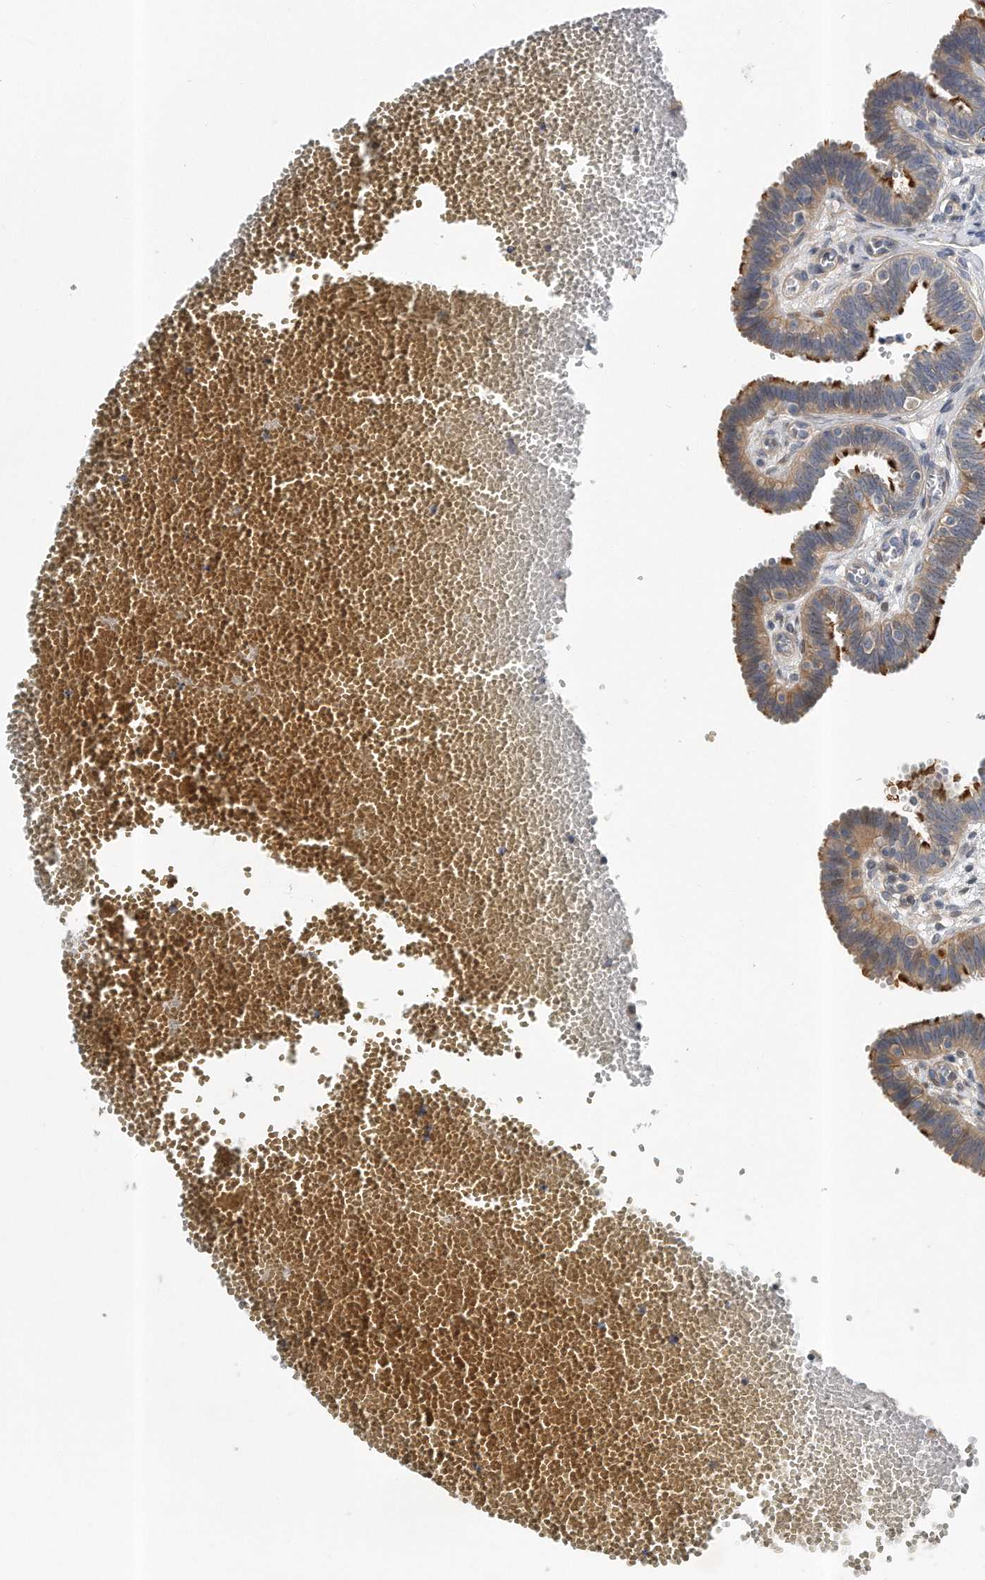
{"staining": {"intensity": "moderate", "quantity": "25%-75%", "location": "cytoplasmic/membranous"}, "tissue": "fallopian tube", "cell_type": "Glandular cells", "image_type": "normal", "snomed": [{"axis": "morphology", "description": "Normal tissue, NOS"}, {"axis": "topography", "description": "Fallopian tube"}, {"axis": "topography", "description": "Placenta"}], "caption": "Moderate cytoplasmic/membranous protein positivity is identified in approximately 25%-75% of glandular cells in fallopian tube. The protein is stained brown, and the nuclei are stained in blue (DAB IHC with brightfield microscopy, high magnification).", "gene": "PCDH8", "patient": {"sex": "female", "age": 32}}